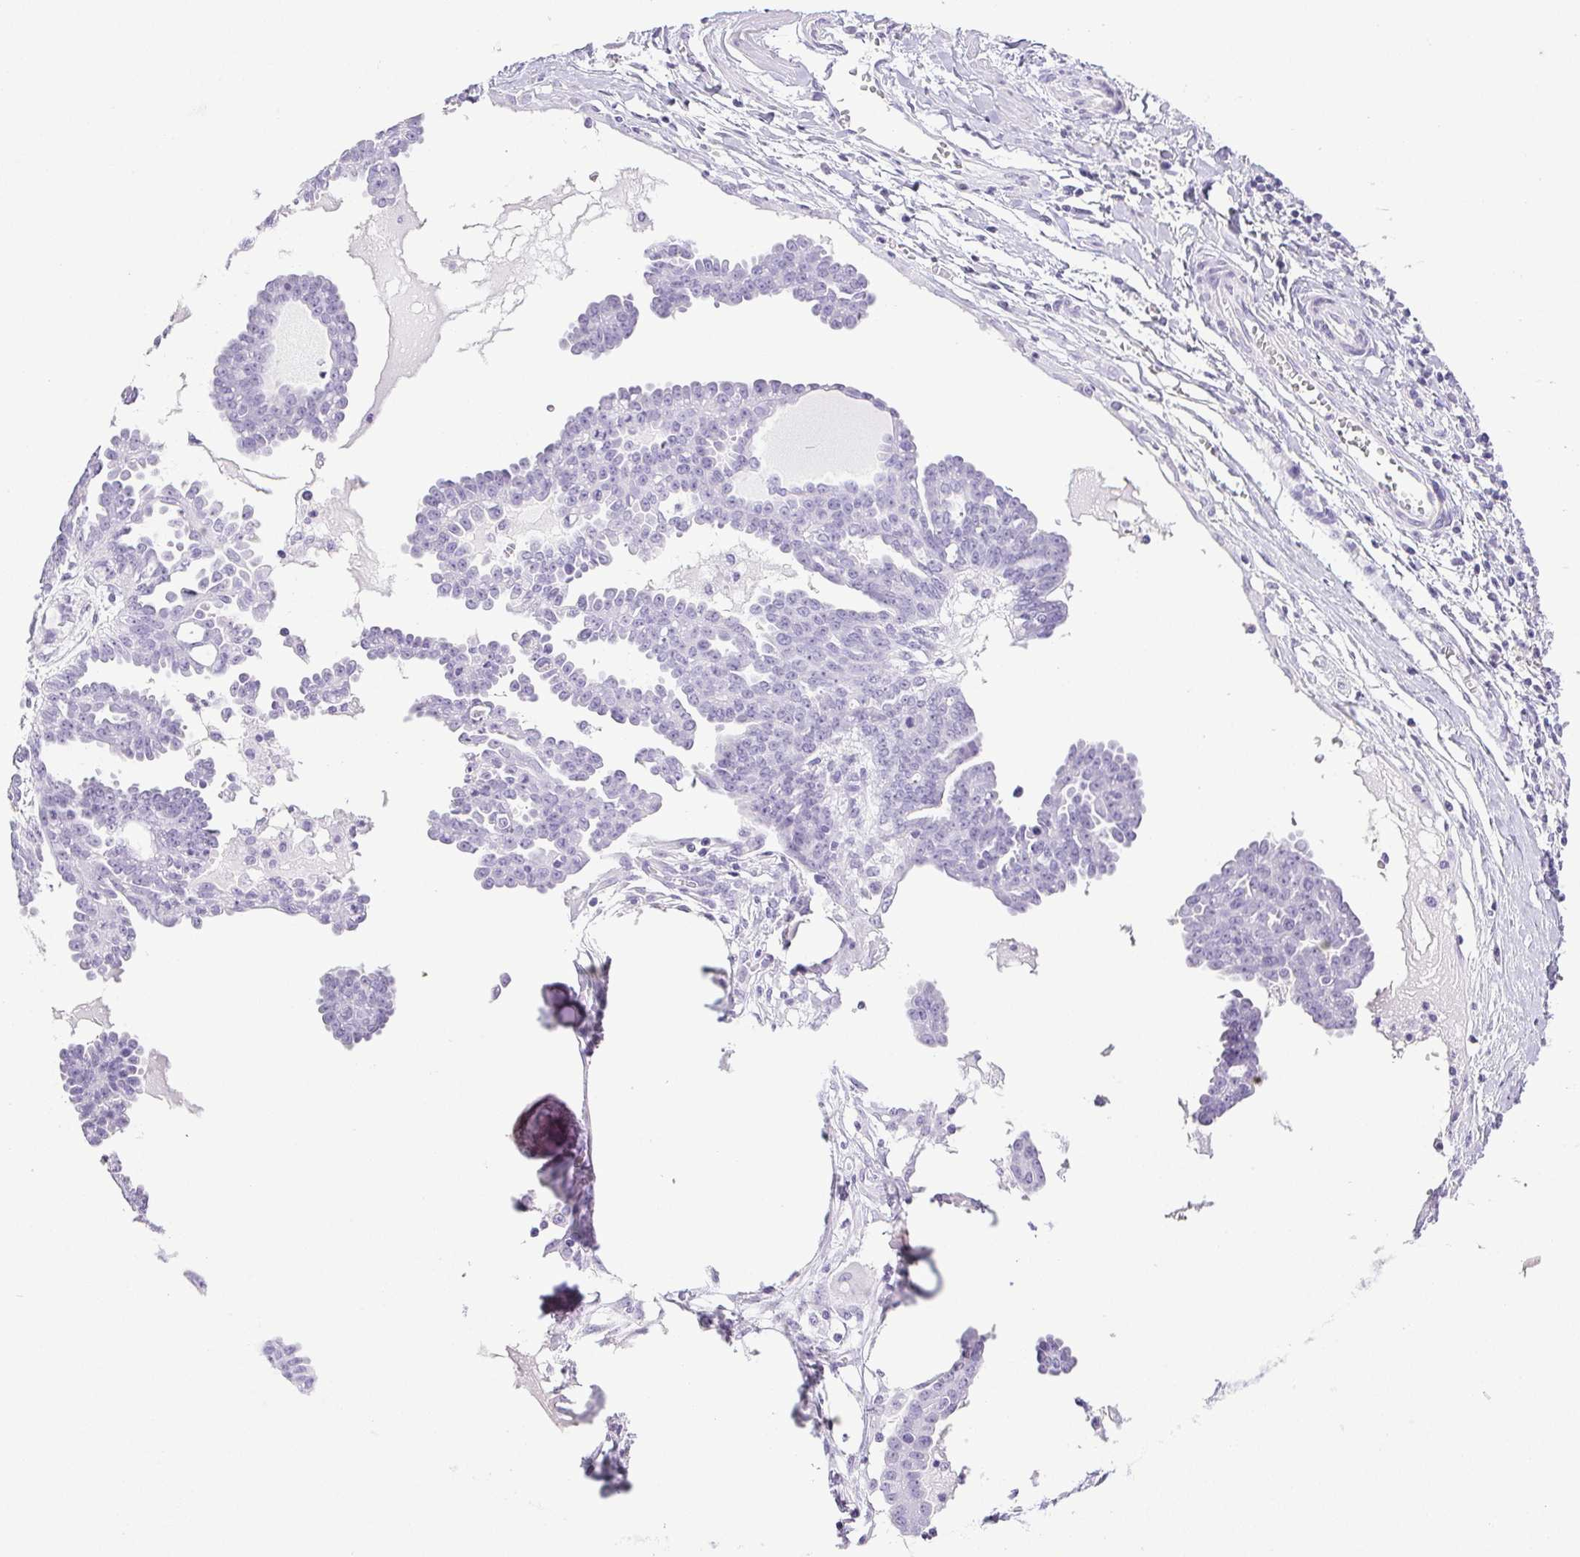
{"staining": {"intensity": "negative", "quantity": "none", "location": "none"}, "tissue": "ovarian cancer", "cell_type": "Tumor cells", "image_type": "cancer", "snomed": [{"axis": "morphology", "description": "Cystadenocarcinoma, serous, NOS"}, {"axis": "topography", "description": "Ovary"}], "caption": "Ovarian cancer (serous cystadenocarcinoma) was stained to show a protein in brown. There is no significant staining in tumor cells.", "gene": "HLA-G", "patient": {"sex": "female", "age": 71}}